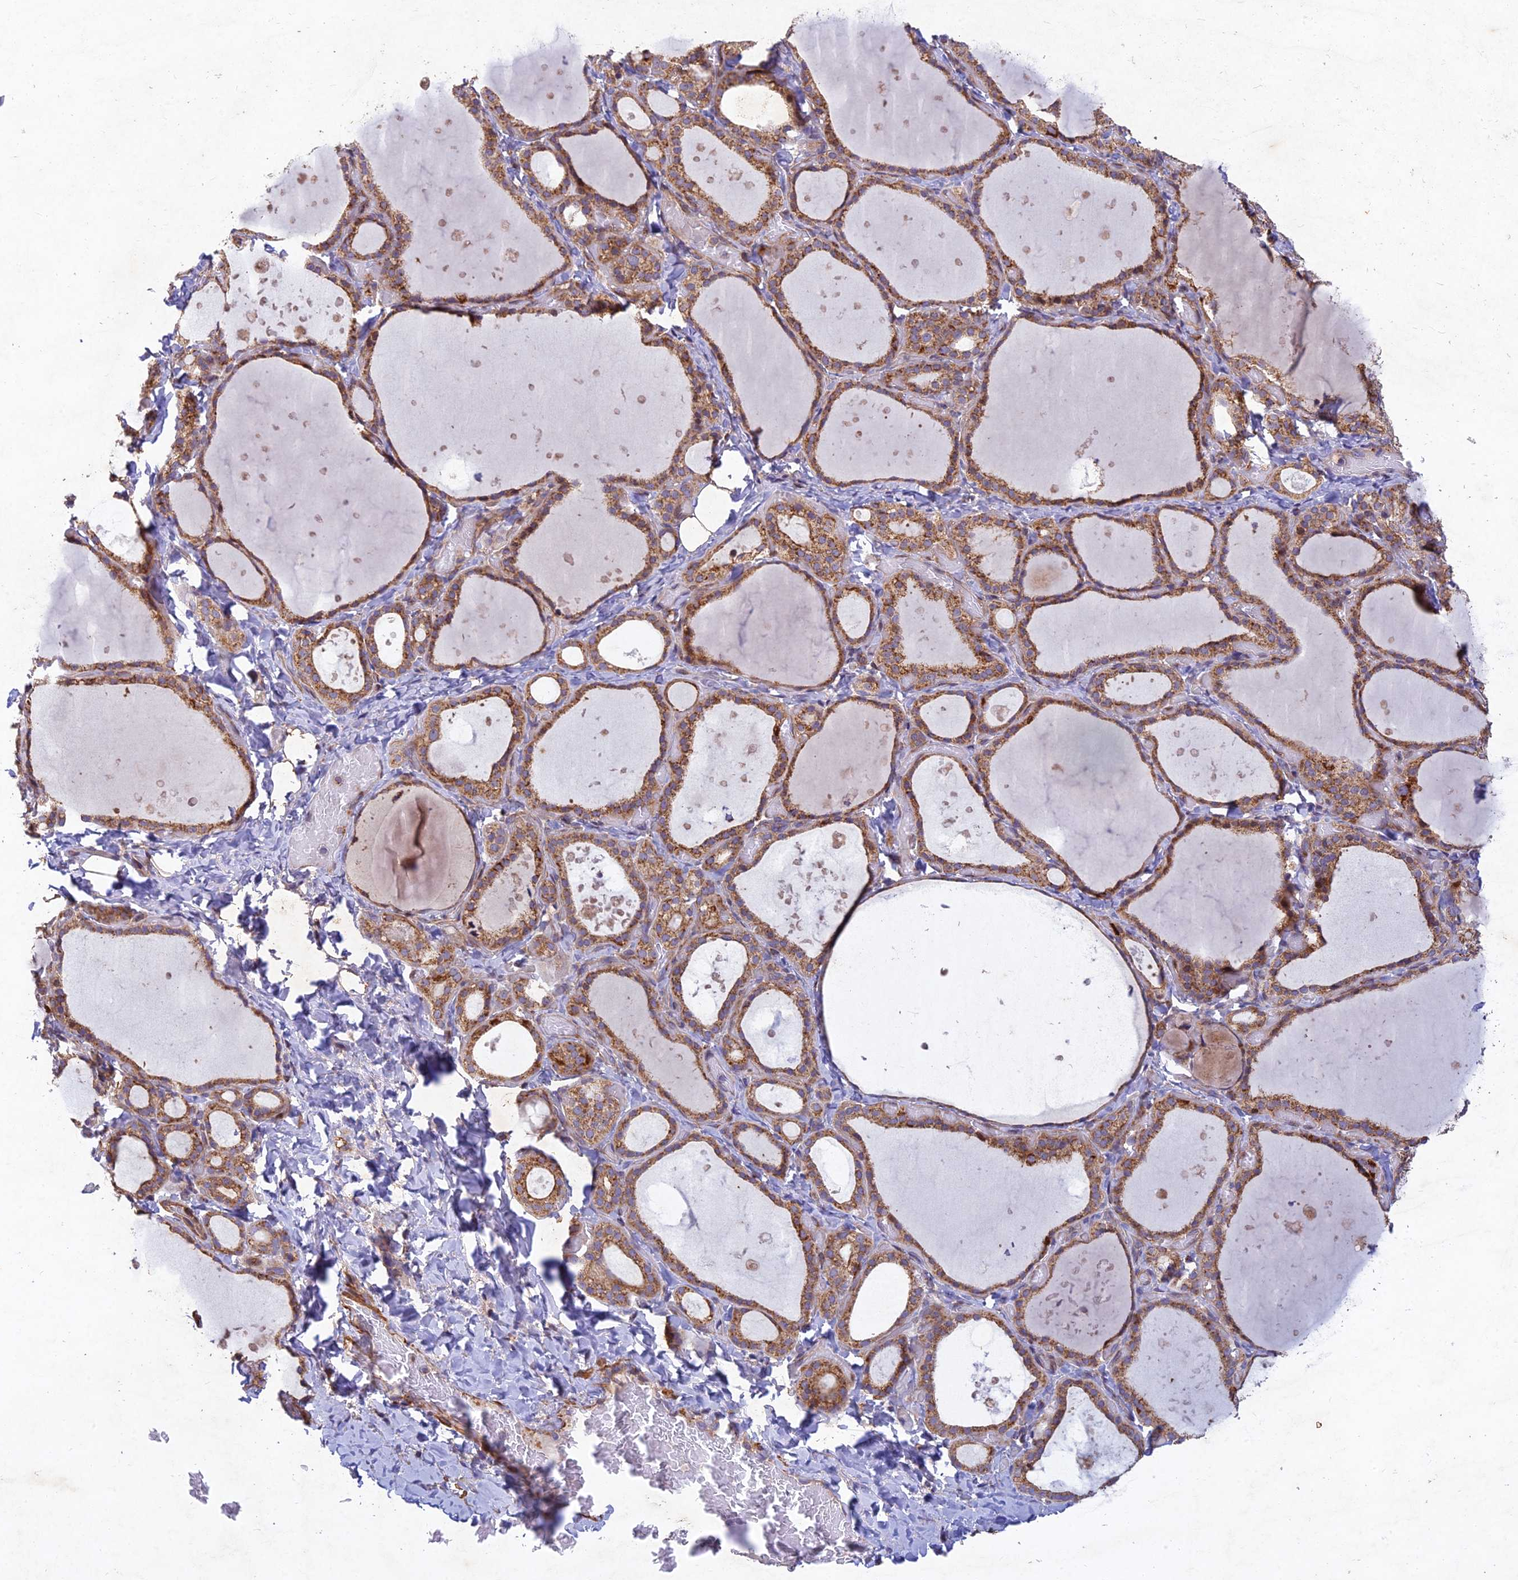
{"staining": {"intensity": "moderate", "quantity": ">75%", "location": "cytoplasmic/membranous"}, "tissue": "thyroid gland", "cell_type": "Glandular cells", "image_type": "normal", "snomed": [{"axis": "morphology", "description": "Normal tissue, NOS"}, {"axis": "topography", "description": "Thyroid gland"}], "caption": "The immunohistochemical stain labels moderate cytoplasmic/membranous staining in glandular cells of unremarkable thyroid gland. The staining was performed using DAB, with brown indicating positive protein expression. Nuclei are stained blue with hematoxylin.", "gene": "RELCH", "patient": {"sex": "female", "age": 44}}